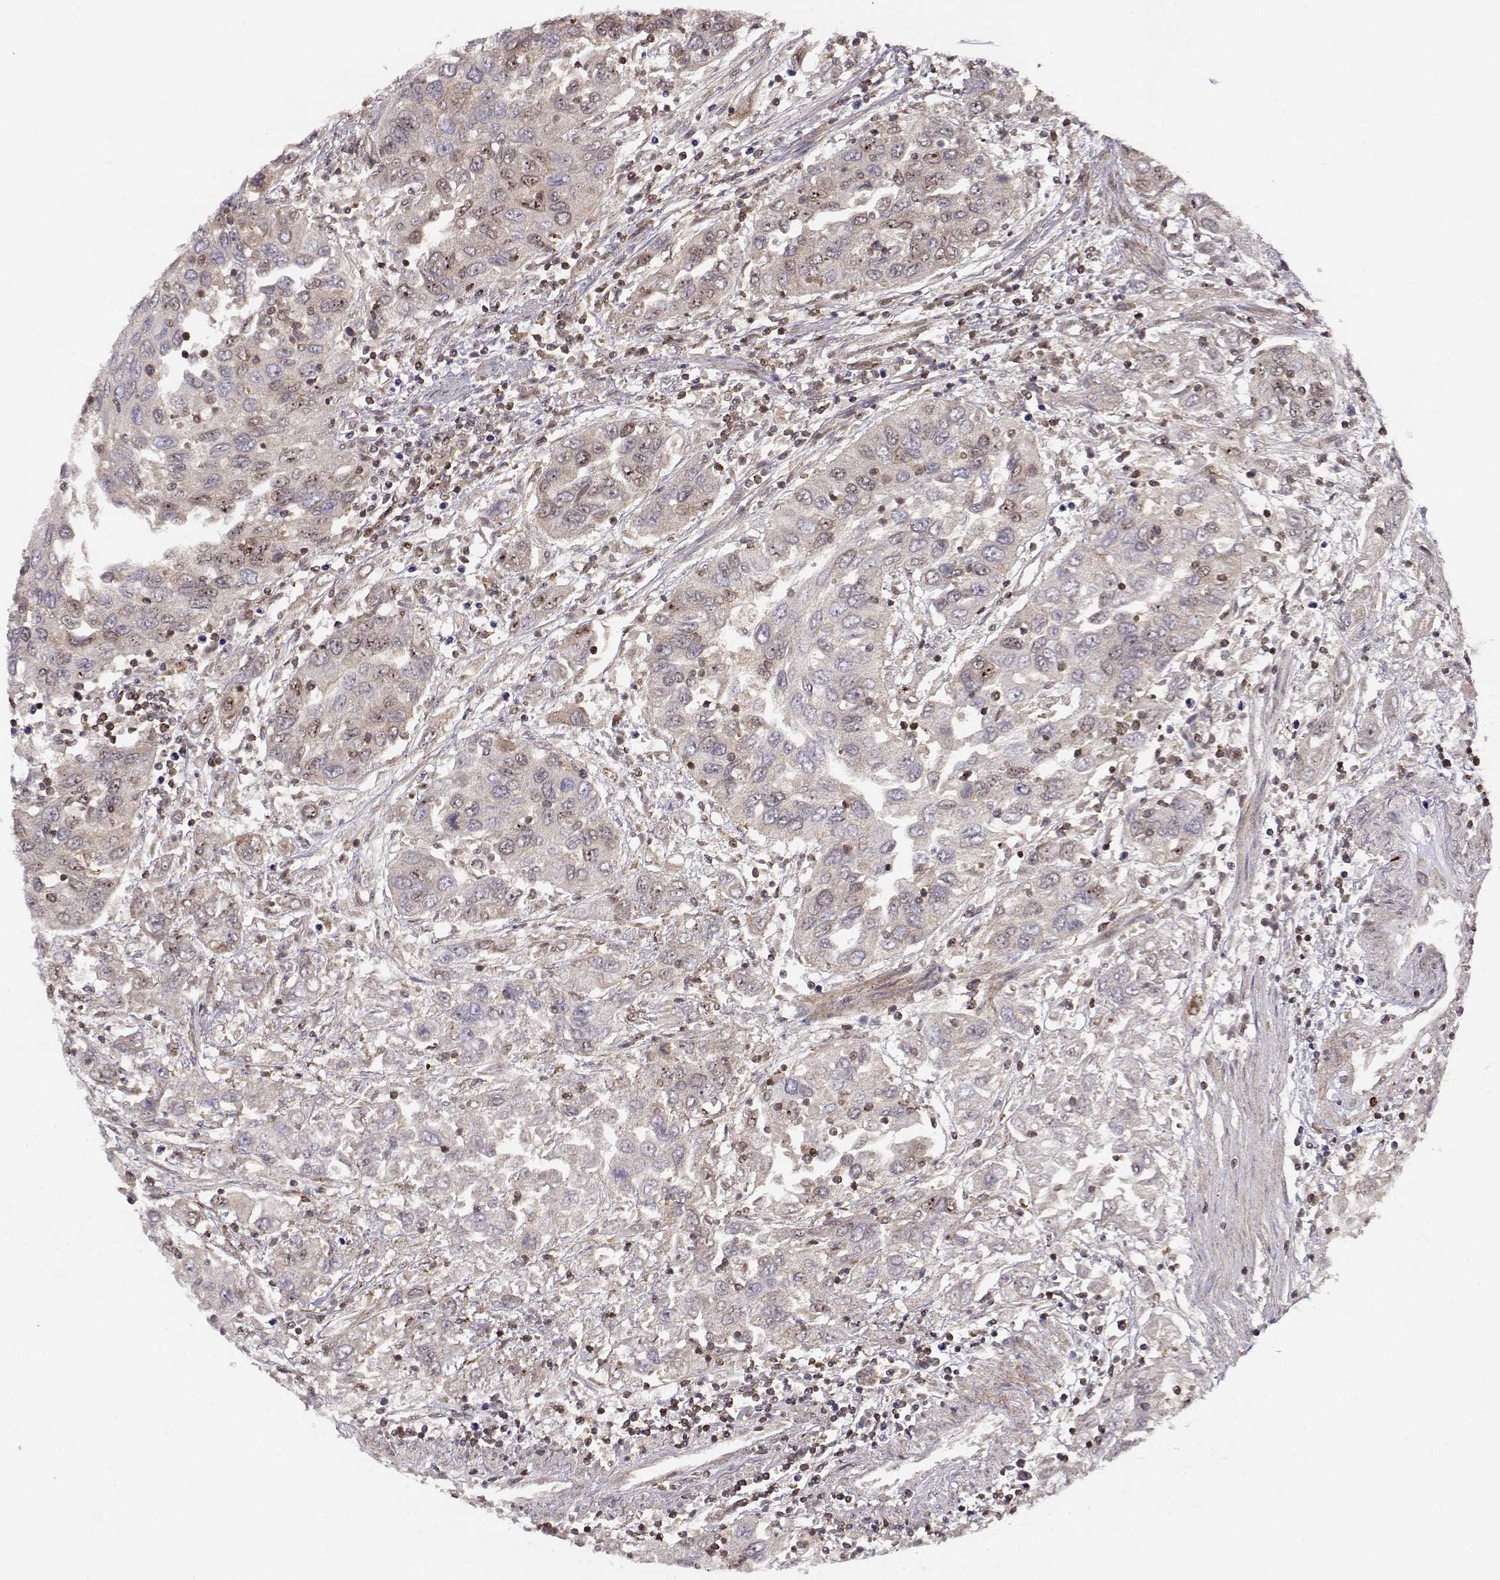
{"staining": {"intensity": "moderate", "quantity": "<25%", "location": "nuclear"}, "tissue": "urothelial cancer", "cell_type": "Tumor cells", "image_type": "cancer", "snomed": [{"axis": "morphology", "description": "Urothelial carcinoma, High grade"}, {"axis": "topography", "description": "Urinary bladder"}], "caption": "An immunohistochemistry (IHC) image of tumor tissue is shown. Protein staining in brown highlights moderate nuclear positivity in urothelial cancer within tumor cells.", "gene": "CIR1", "patient": {"sex": "male", "age": 76}}